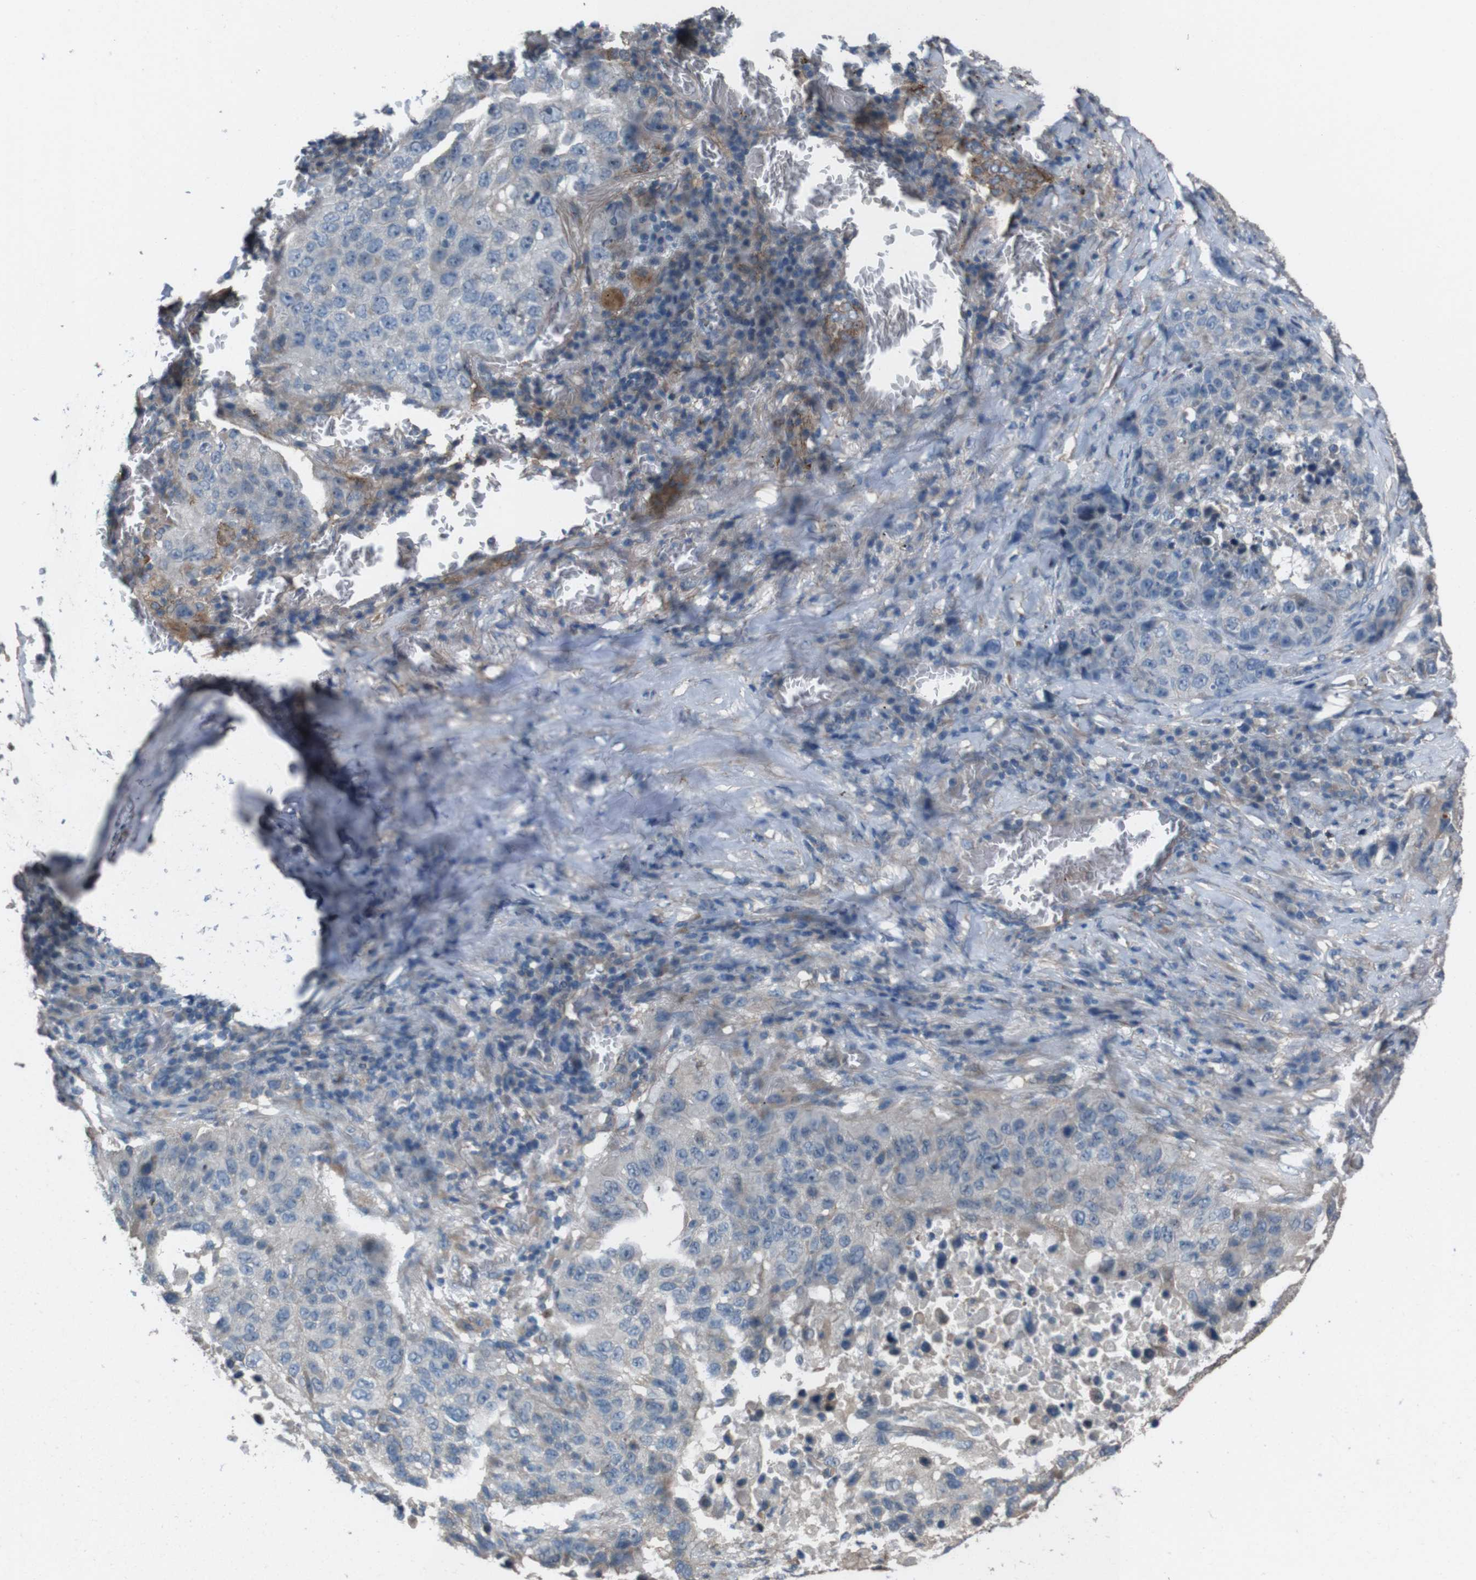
{"staining": {"intensity": "negative", "quantity": "none", "location": "none"}, "tissue": "lung cancer", "cell_type": "Tumor cells", "image_type": "cancer", "snomed": [{"axis": "morphology", "description": "Squamous cell carcinoma, NOS"}, {"axis": "topography", "description": "Lung"}], "caption": "Tumor cells show no significant positivity in lung cancer (squamous cell carcinoma).", "gene": "NAALADL2", "patient": {"sex": "male", "age": 57}}